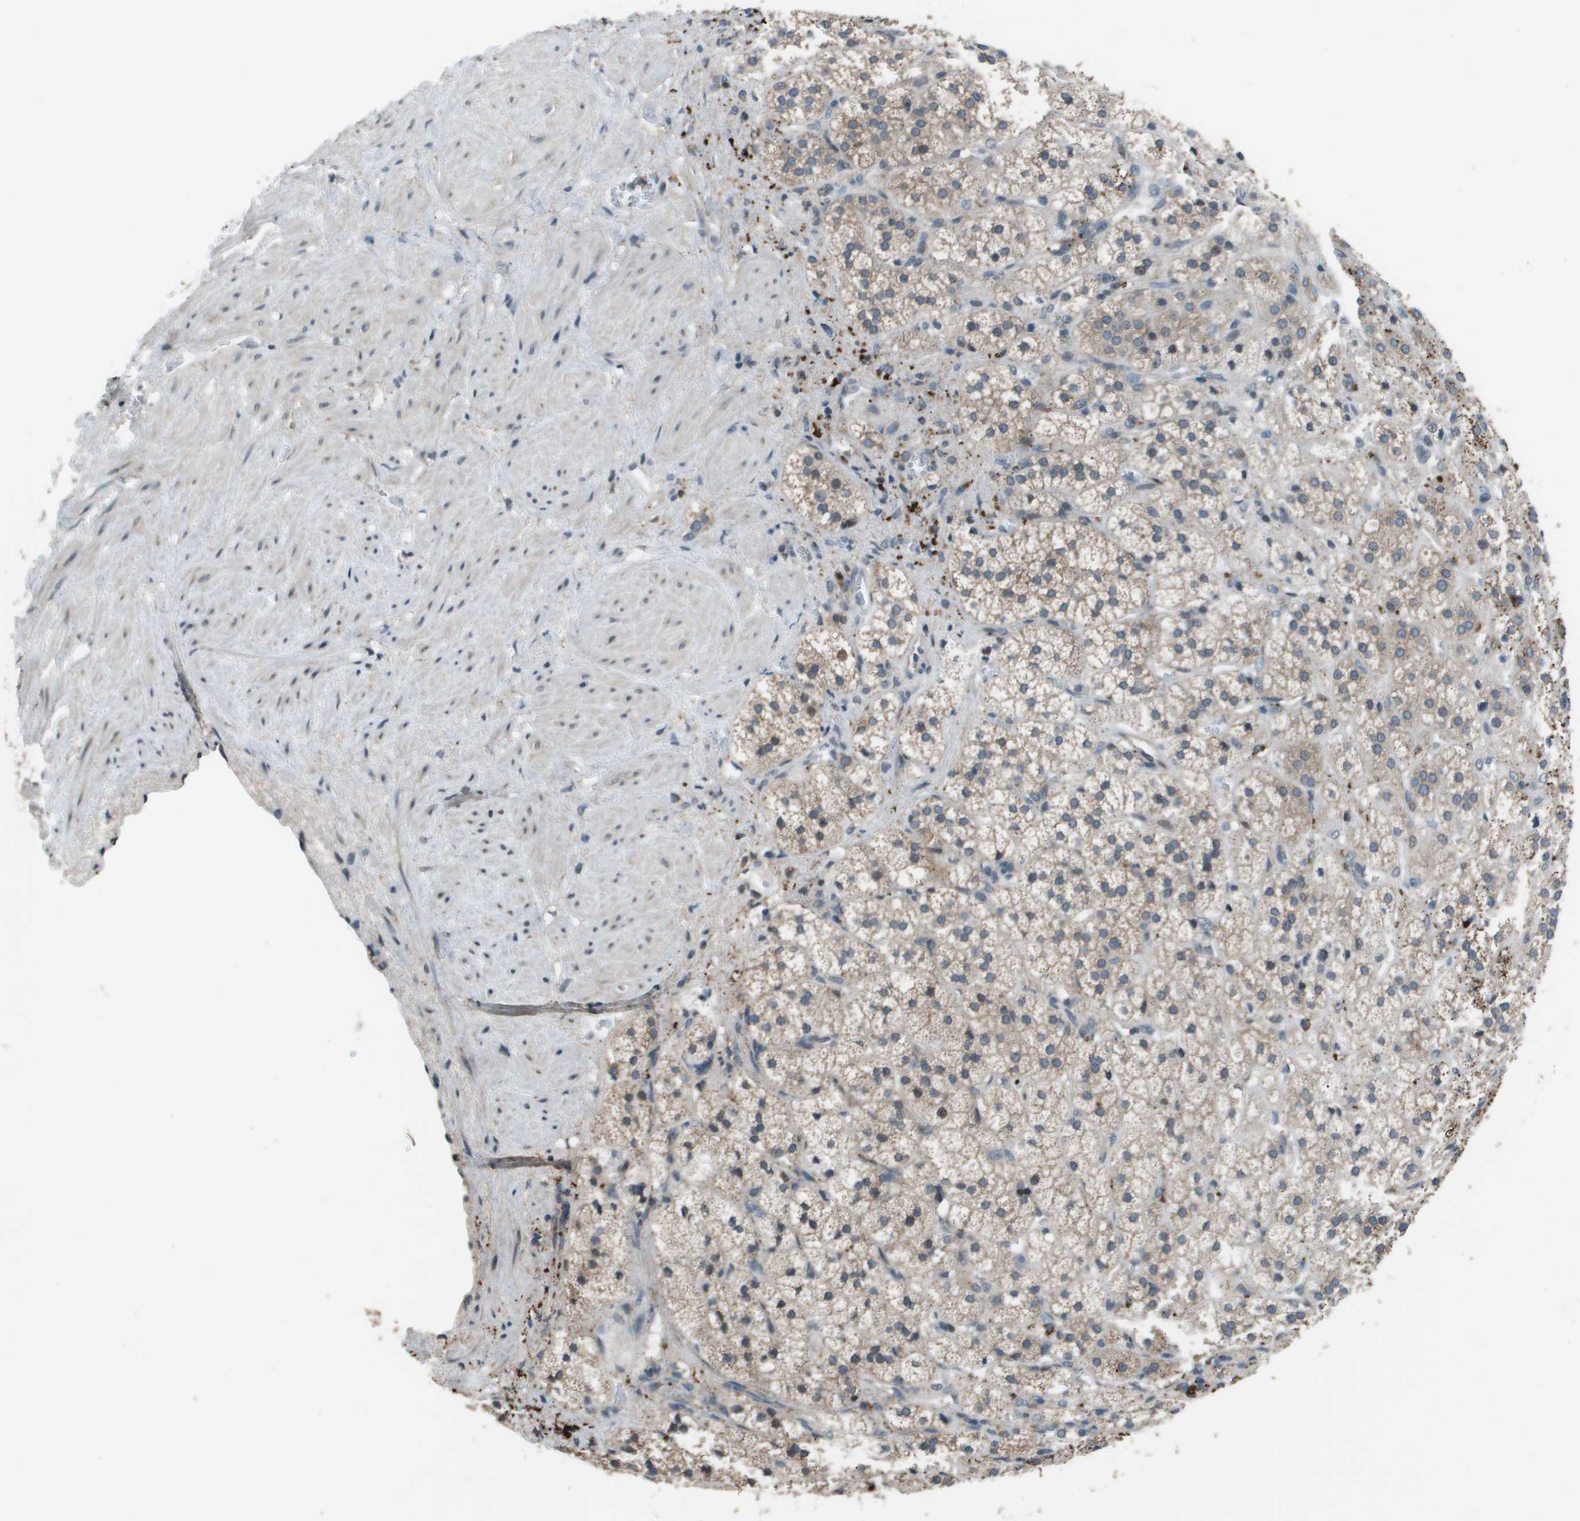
{"staining": {"intensity": "moderate", "quantity": "25%-75%", "location": "cytoplasmic/membranous"}, "tissue": "adrenal gland", "cell_type": "Glandular cells", "image_type": "normal", "snomed": [{"axis": "morphology", "description": "Normal tissue, NOS"}, {"axis": "topography", "description": "Adrenal gland"}], "caption": "A high-resolution histopathology image shows IHC staining of benign adrenal gland, which displays moderate cytoplasmic/membranous staining in about 25%-75% of glandular cells.", "gene": "GOSR2", "patient": {"sex": "male", "age": 56}}